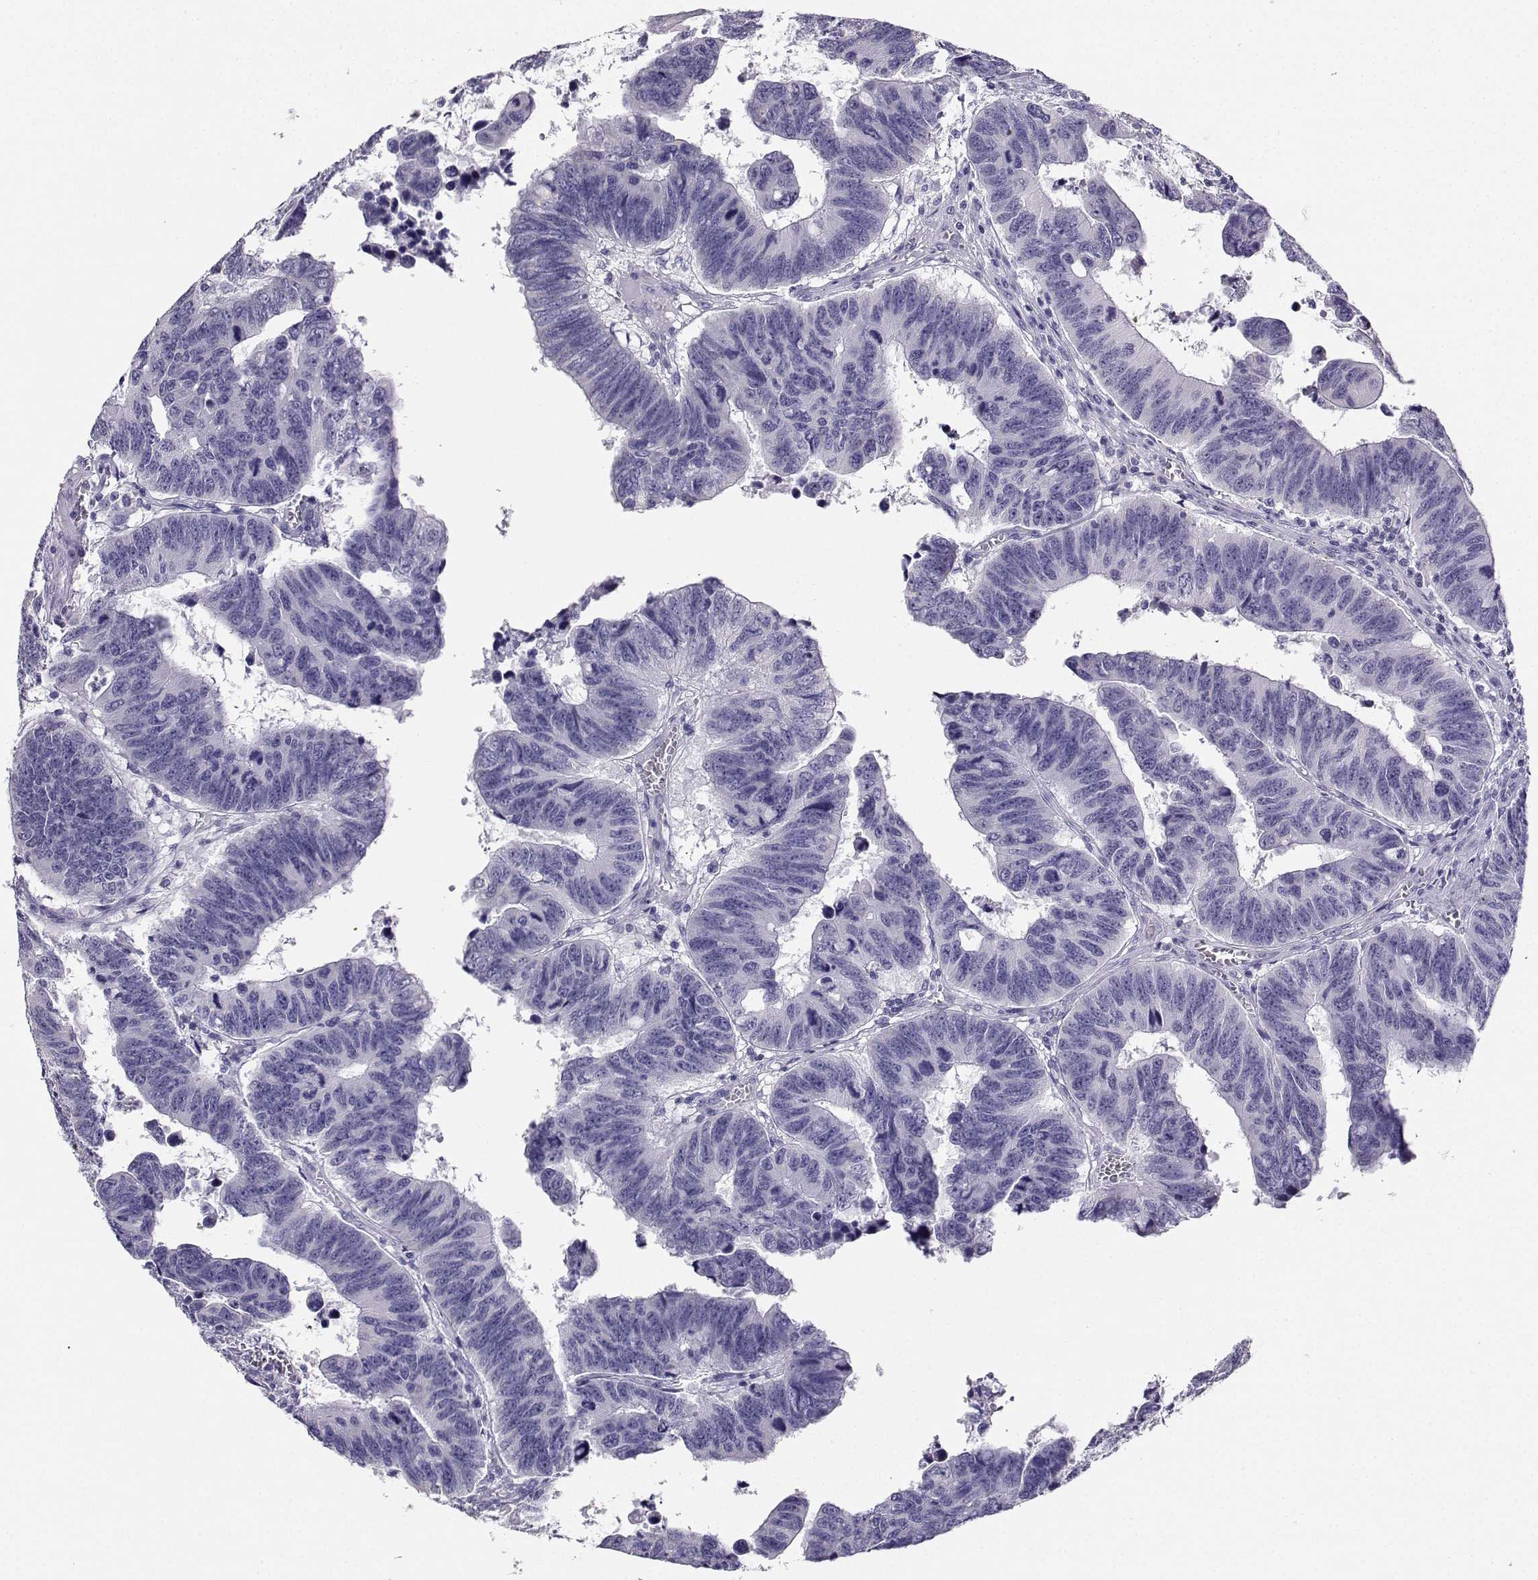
{"staining": {"intensity": "negative", "quantity": "none", "location": "none"}, "tissue": "colorectal cancer", "cell_type": "Tumor cells", "image_type": "cancer", "snomed": [{"axis": "morphology", "description": "Adenocarcinoma, NOS"}, {"axis": "topography", "description": "Appendix"}, {"axis": "topography", "description": "Colon"}, {"axis": "topography", "description": "Cecum"}, {"axis": "topography", "description": "Colon asc"}], "caption": "A histopathology image of human colorectal adenocarcinoma is negative for staining in tumor cells.", "gene": "AVP", "patient": {"sex": "female", "age": 85}}